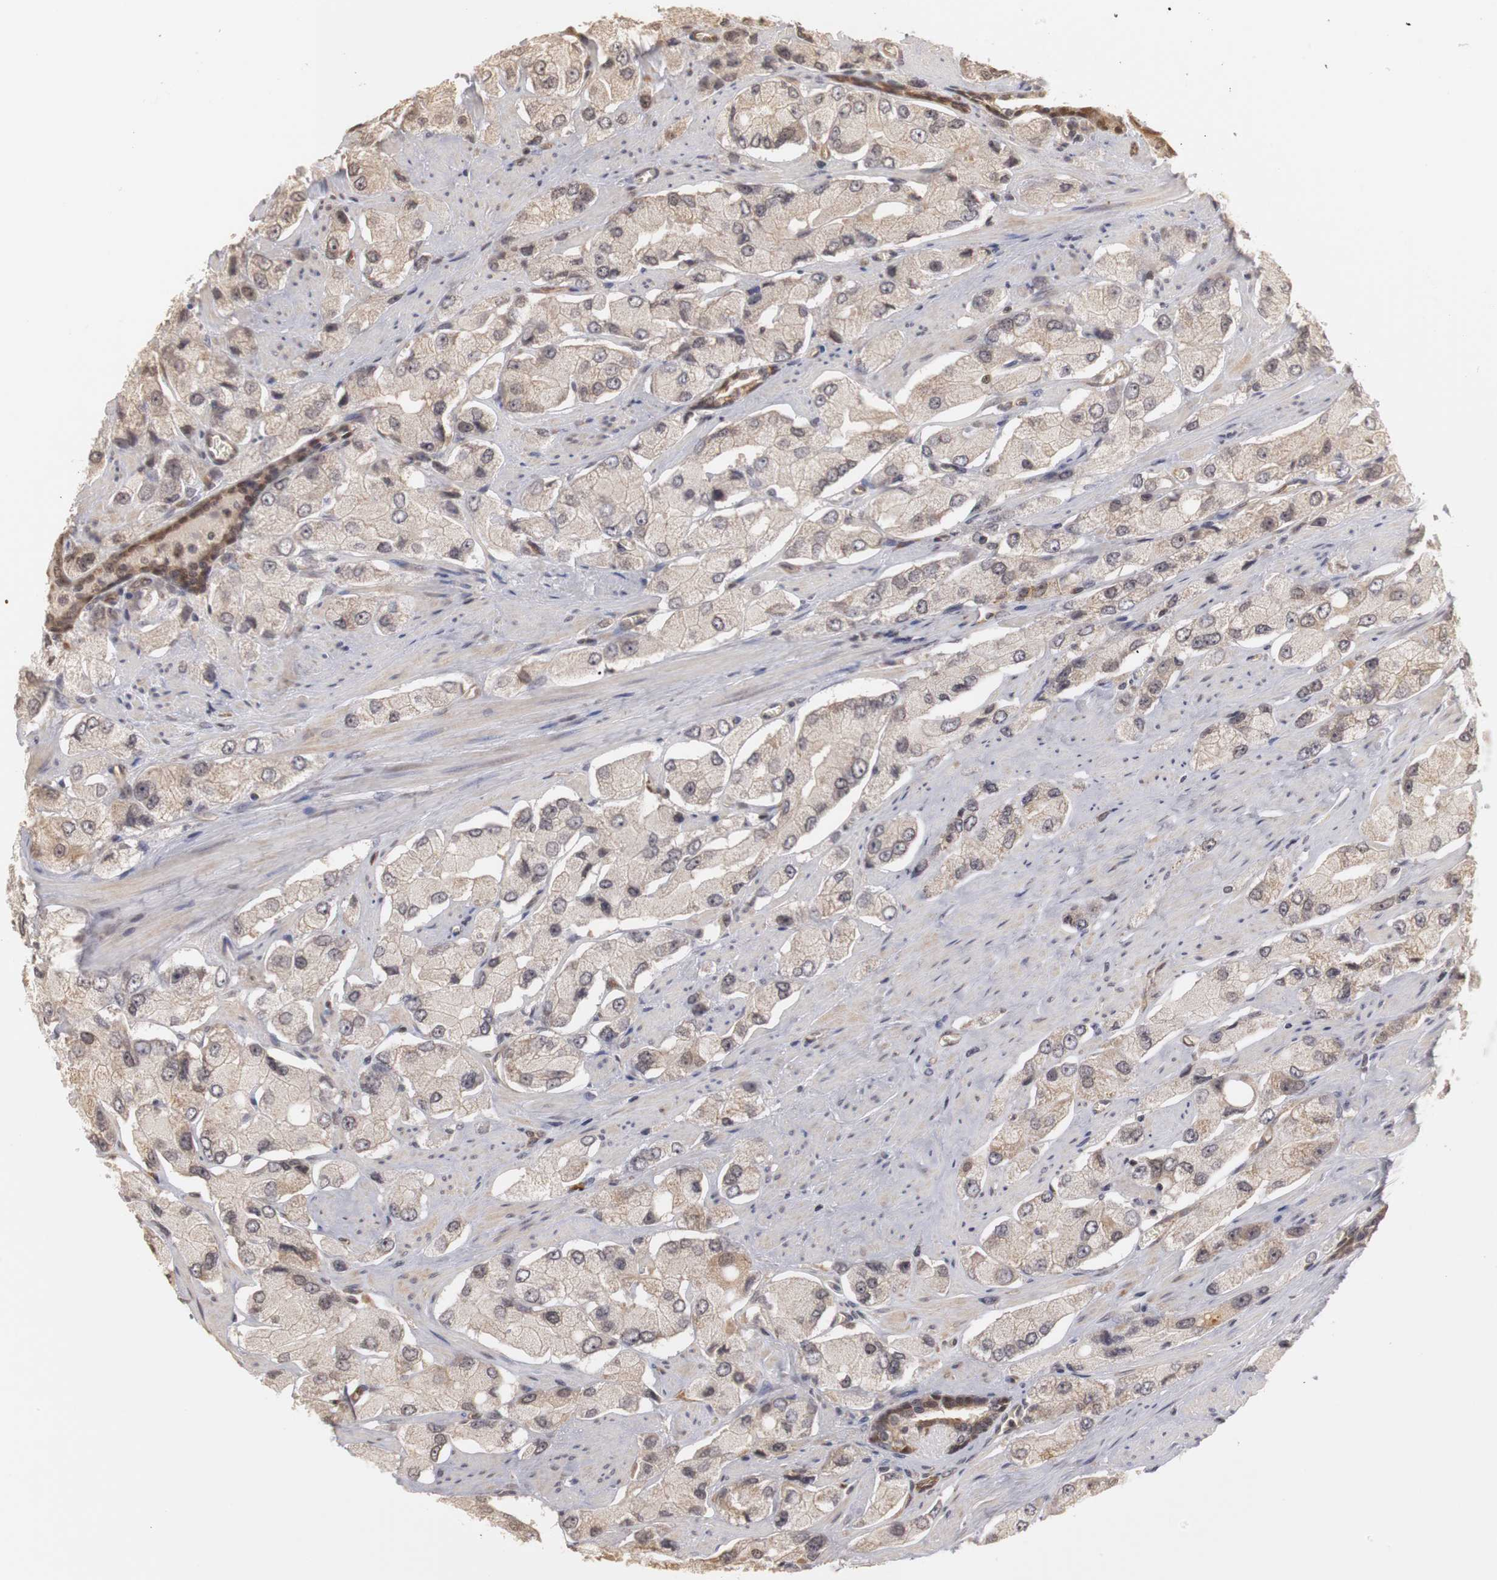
{"staining": {"intensity": "weak", "quantity": "25%-75%", "location": "cytoplasmic/membranous"}, "tissue": "prostate cancer", "cell_type": "Tumor cells", "image_type": "cancer", "snomed": [{"axis": "morphology", "description": "Adenocarcinoma, High grade"}, {"axis": "topography", "description": "Prostate"}], "caption": "Immunohistochemical staining of human prostate cancer demonstrates weak cytoplasmic/membranous protein staining in about 25%-75% of tumor cells.", "gene": "PLEKHA1", "patient": {"sex": "male", "age": 58}}